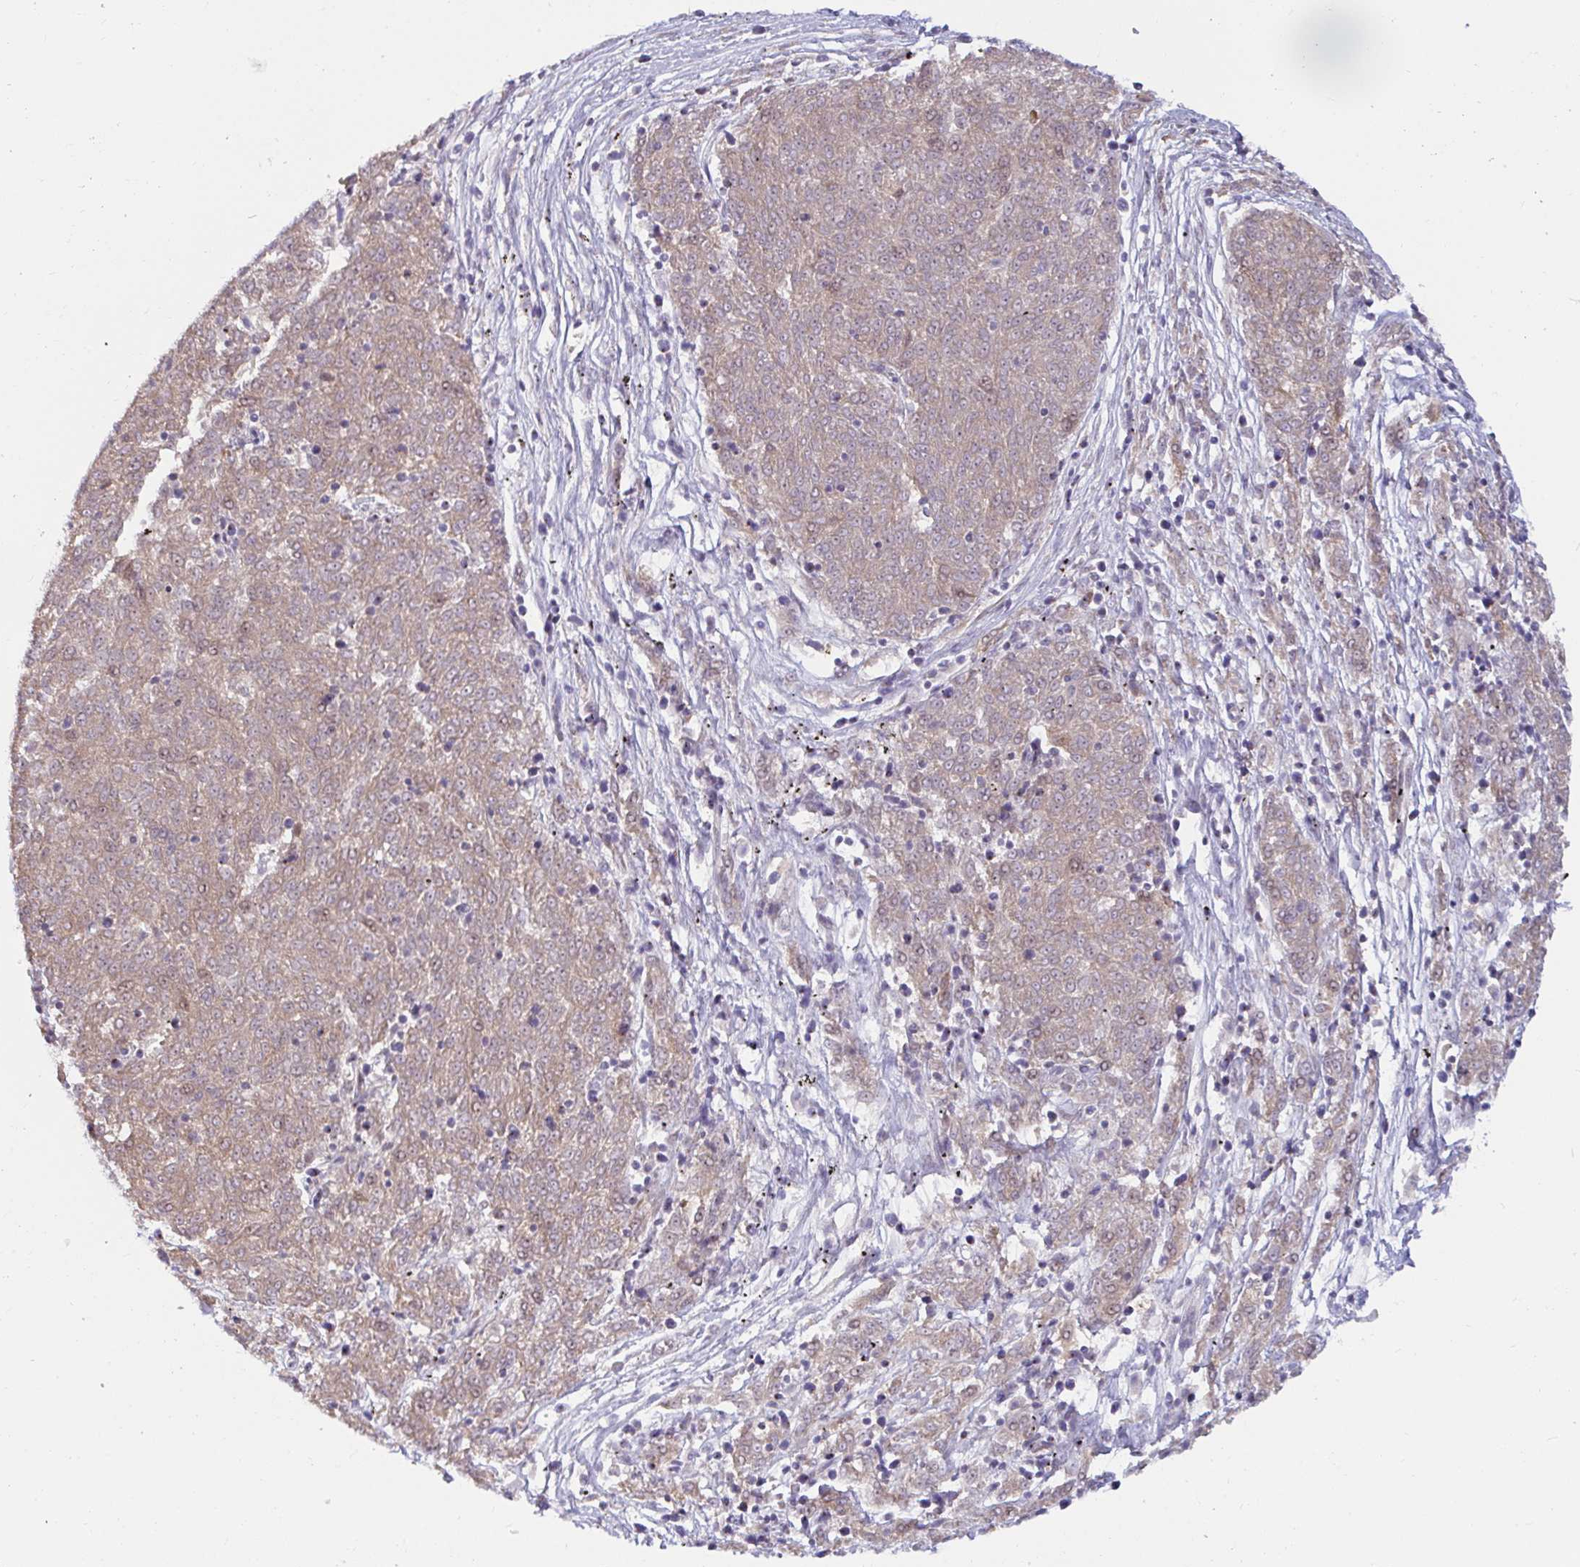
{"staining": {"intensity": "moderate", "quantity": ">75%", "location": "cytoplasmic/membranous"}, "tissue": "melanoma", "cell_type": "Tumor cells", "image_type": "cancer", "snomed": [{"axis": "morphology", "description": "Malignant melanoma, NOS"}, {"axis": "topography", "description": "Skin"}], "caption": "Melanoma stained with a brown dye exhibits moderate cytoplasmic/membranous positive positivity in approximately >75% of tumor cells.", "gene": "GSTM1", "patient": {"sex": "female", "age": 72}}